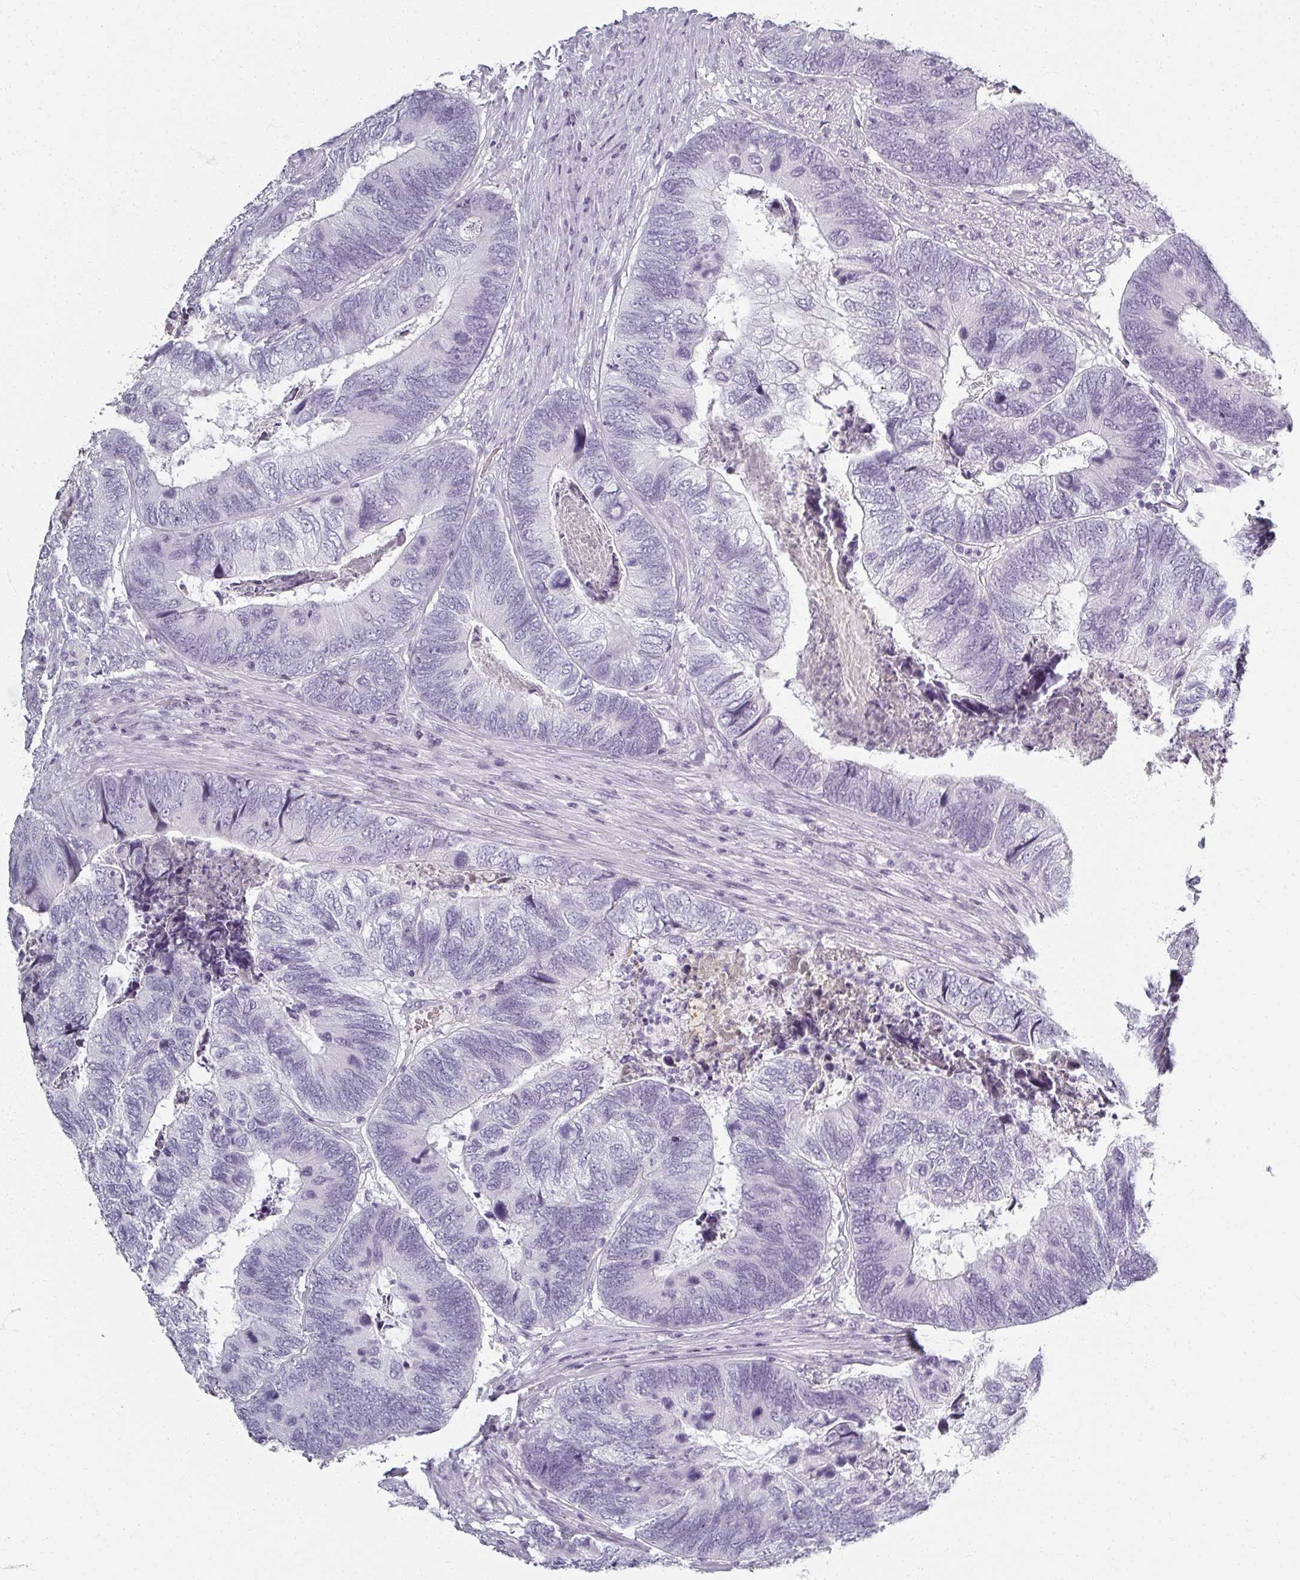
{"staining": {"intensity": "negative", "quantity": "none", "location": "none"}, "tissue": "colorectal cancer", "cell_type": "Tumor cells", "image_type": "cancer", "snomed": [{"axis": "morphology", "description": "Adenocarcinoma, NOS"}, {"axis": "topography", "description": "Colon"}], "caption": "DAB (3,3'-diaminobenzidine) immunohistochemical staining of human colorectal cancer exhibits no significant staining in tumor cells.", "gene": "REG3G", "patient": {"sex": "female", "age": 67}}